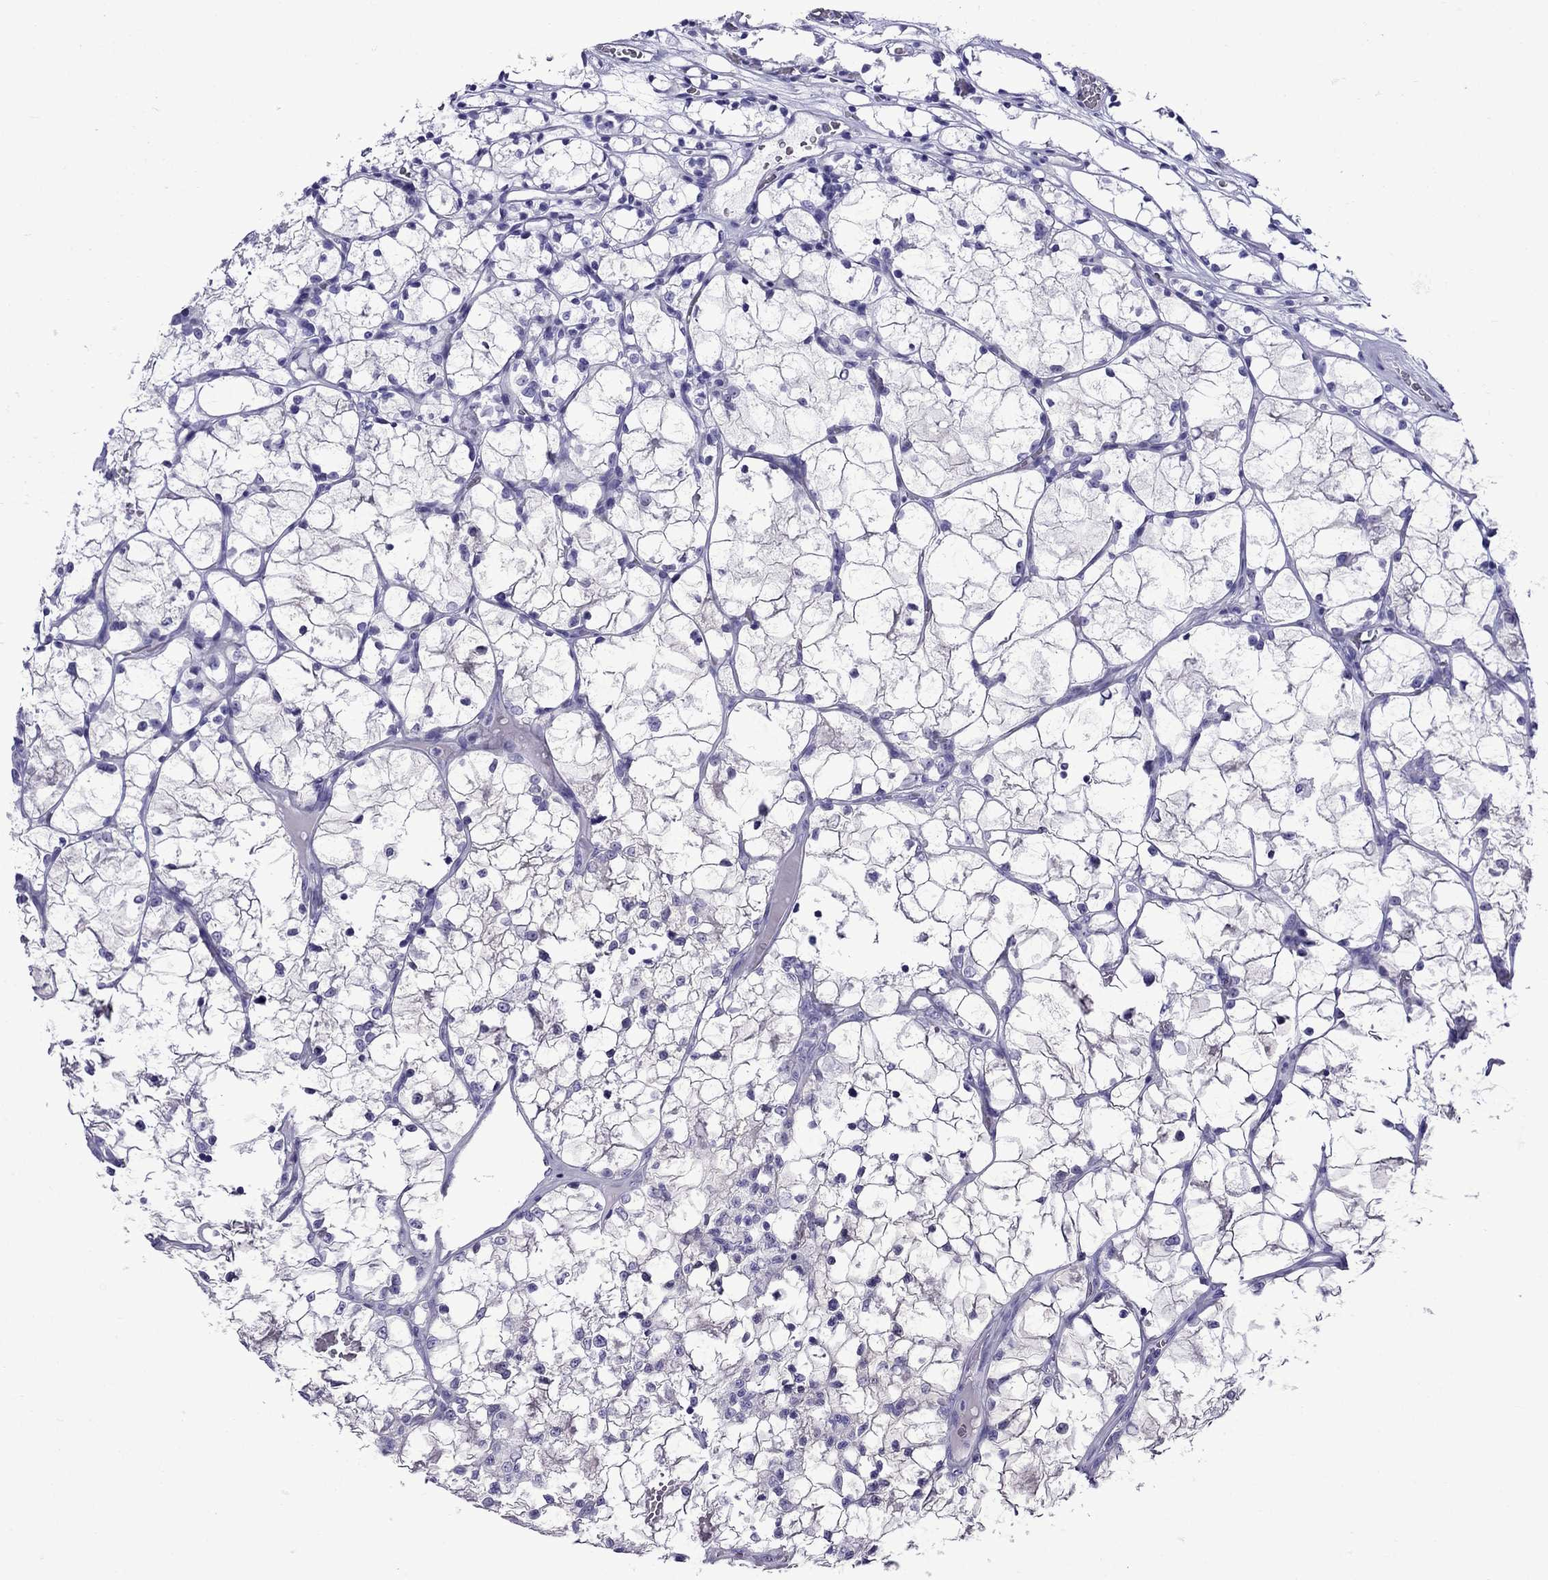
{"staining": {"intensity": "negative", "quantity": "none", "location": "none"}, "tissue": "renal cancer", "cell_type": "Tumor cells", "image_type": "cancer", "snomed": [{"axis": "morphology", "description": "Adenocarcinoma, NOS"}, {"axis": "topography", "description": "Kidney"}], "caption": "This is an immunohistochemistry histopathology image of adenocarcinoma (renal). There is no positivity in tumor cells.", "gene": "CRYBA1", "patient": {"sex": "female", "age": 69}}